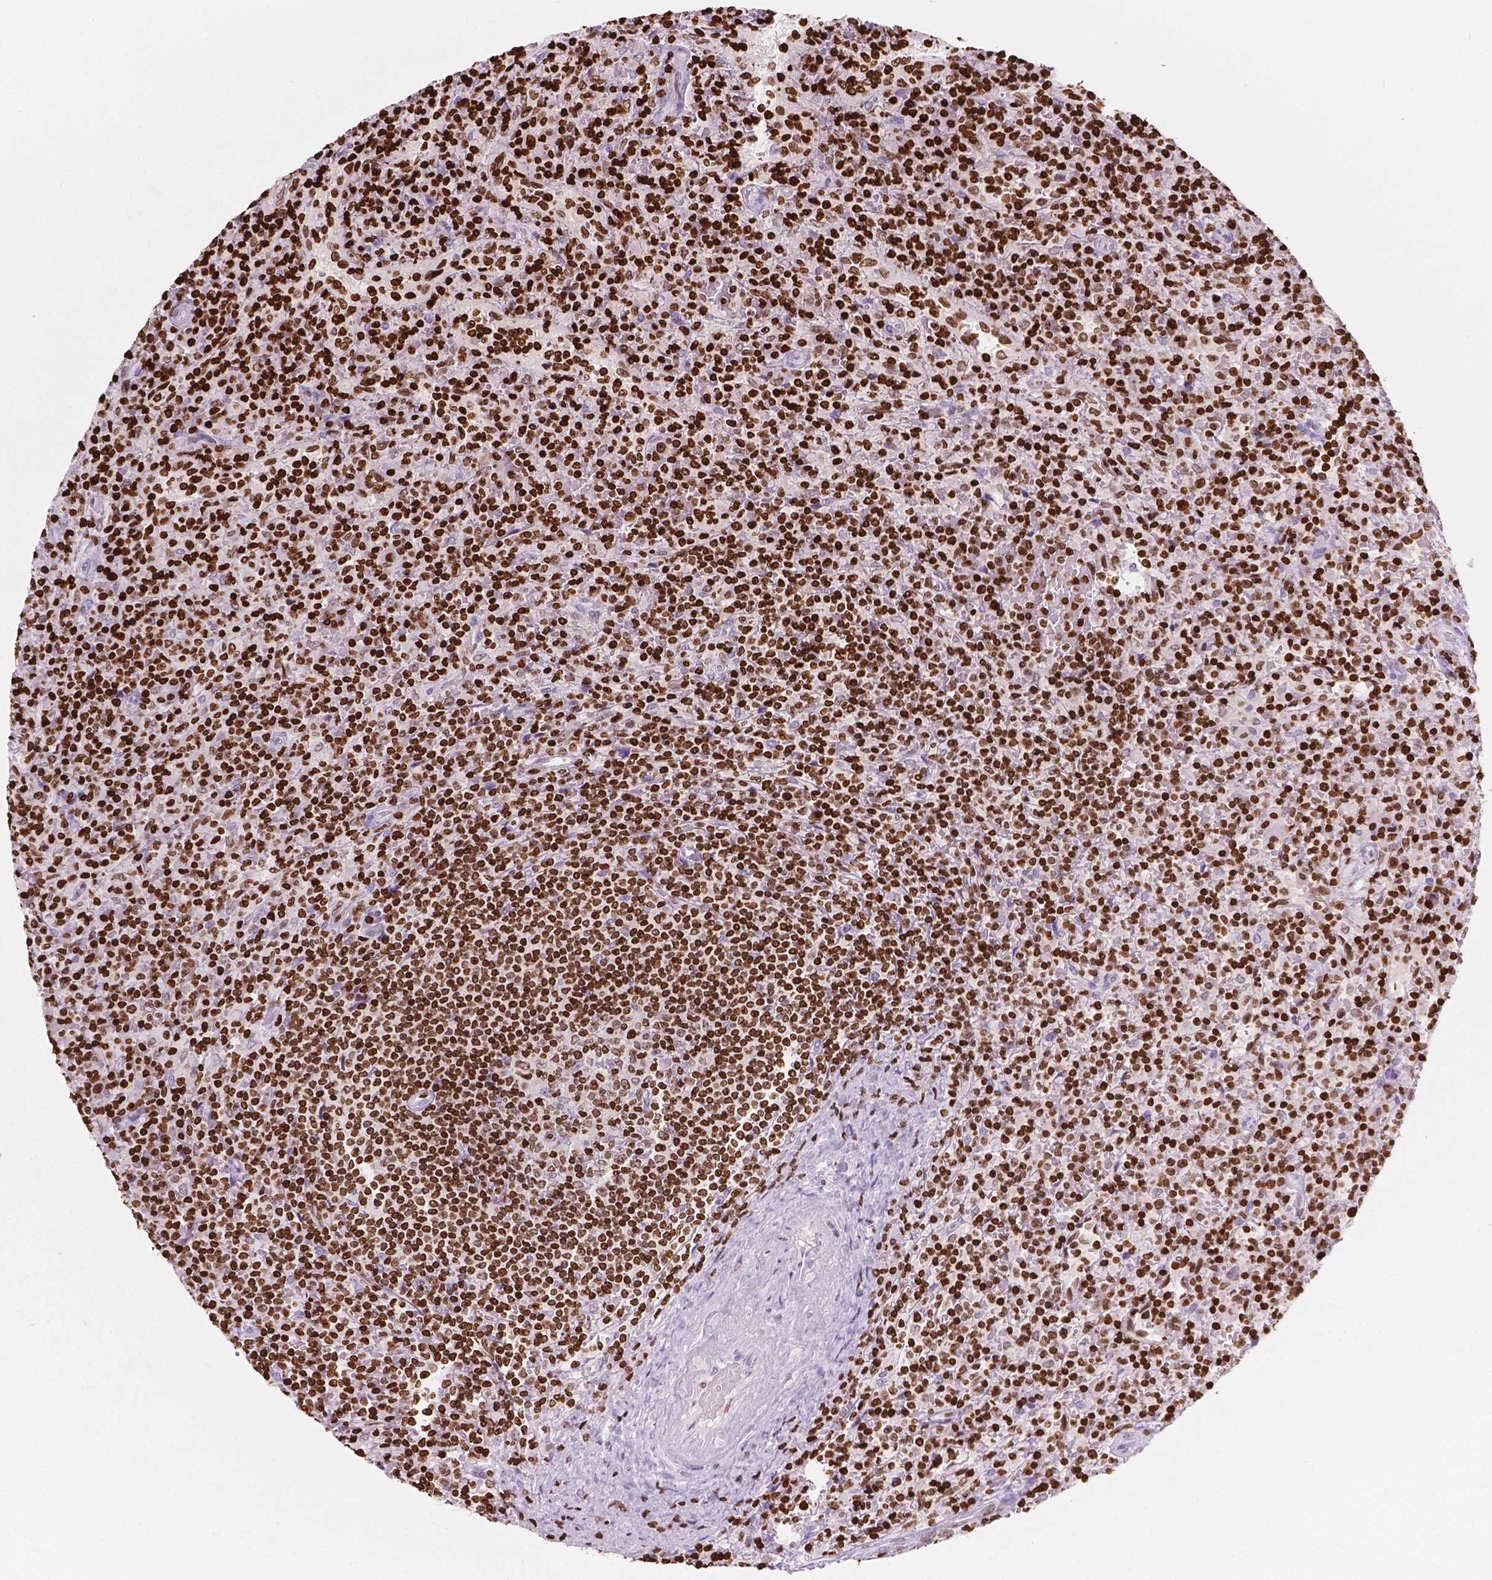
{"staining": {"intensity": "strong", "quantity": ">75%", "location": "nuclear"}, "tissue": "lymphoma", "cell_type": "Tumor cells", "image_type": "cancer", "snomed": [{"axis": "morphology", "description": "Malignant lymphoma, non-Hodgkin's type, Low grade"}, {"axis": "topography", "description": "Spleen"}], "caption": "Lymphoma tissue reveals strong nuclear positivity in about >75% of tumor cells", "gene": "CBY3", "patient": {"sex": "male", "age": 62}}